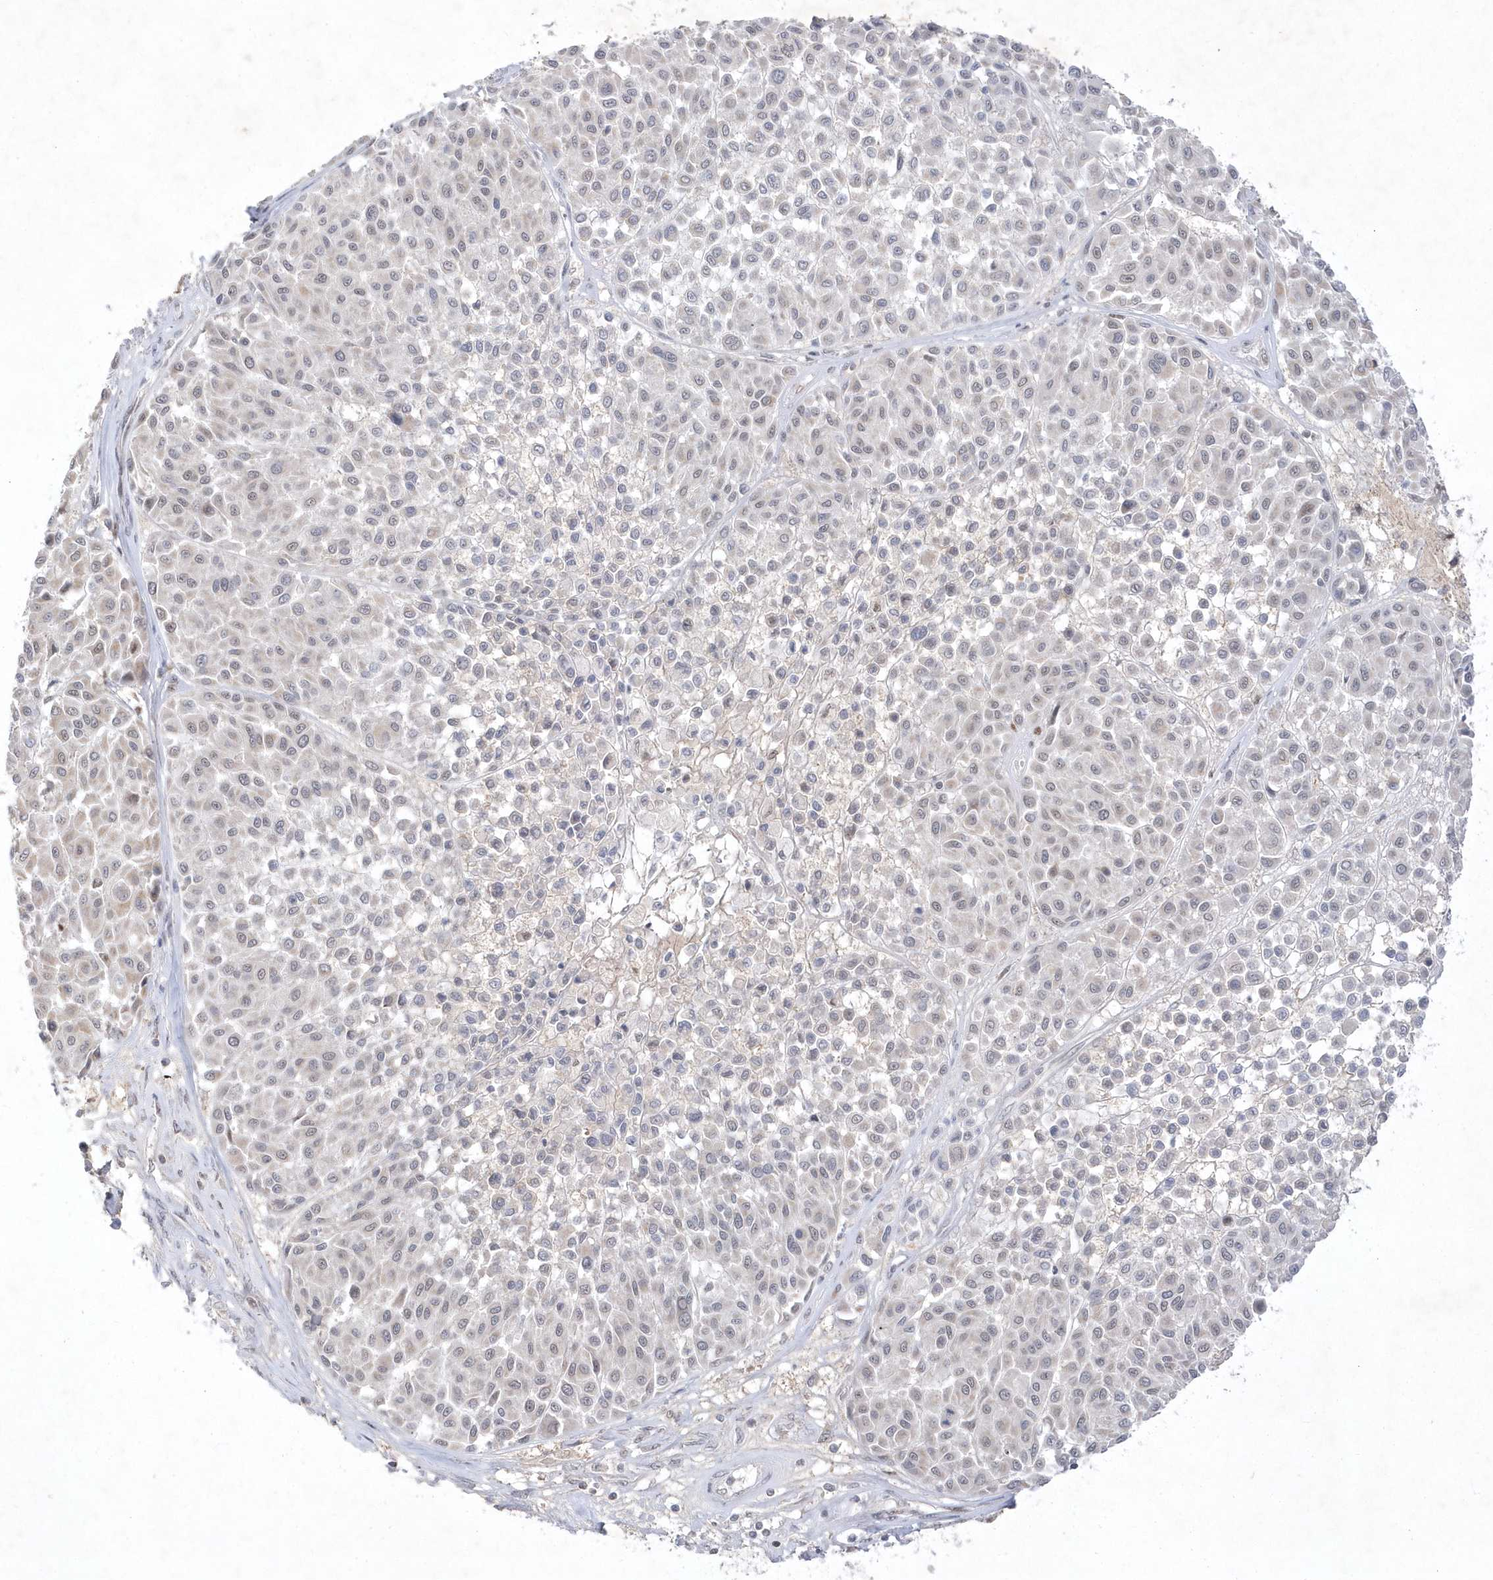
{"staining": {"intensity": "weak", "quantity": "<25%", "location": "cytoplasmic/membranous"}, "tissue": "melanoma", "cell_type": "Tumor cells", "image_type": "cancer", "snomed": [{"axis": "morphology", "description": "Malignant melanoma, Metastatic site"}, {"axis": "topography", "description": "Soft tissue"}], "caption": "An immunohistochemistry (IHC) micrograph of malignant melanoma (metastatic site) is shown. There is no staining in tumor cells of malignant melanoma (metastatic site). (DAB (3,3'-diaminobenzidine) immunohistochemistry with hematoxylin counter stain).", "gene": "CPSF3", "patient": {"sex": "male", "age": 41}}